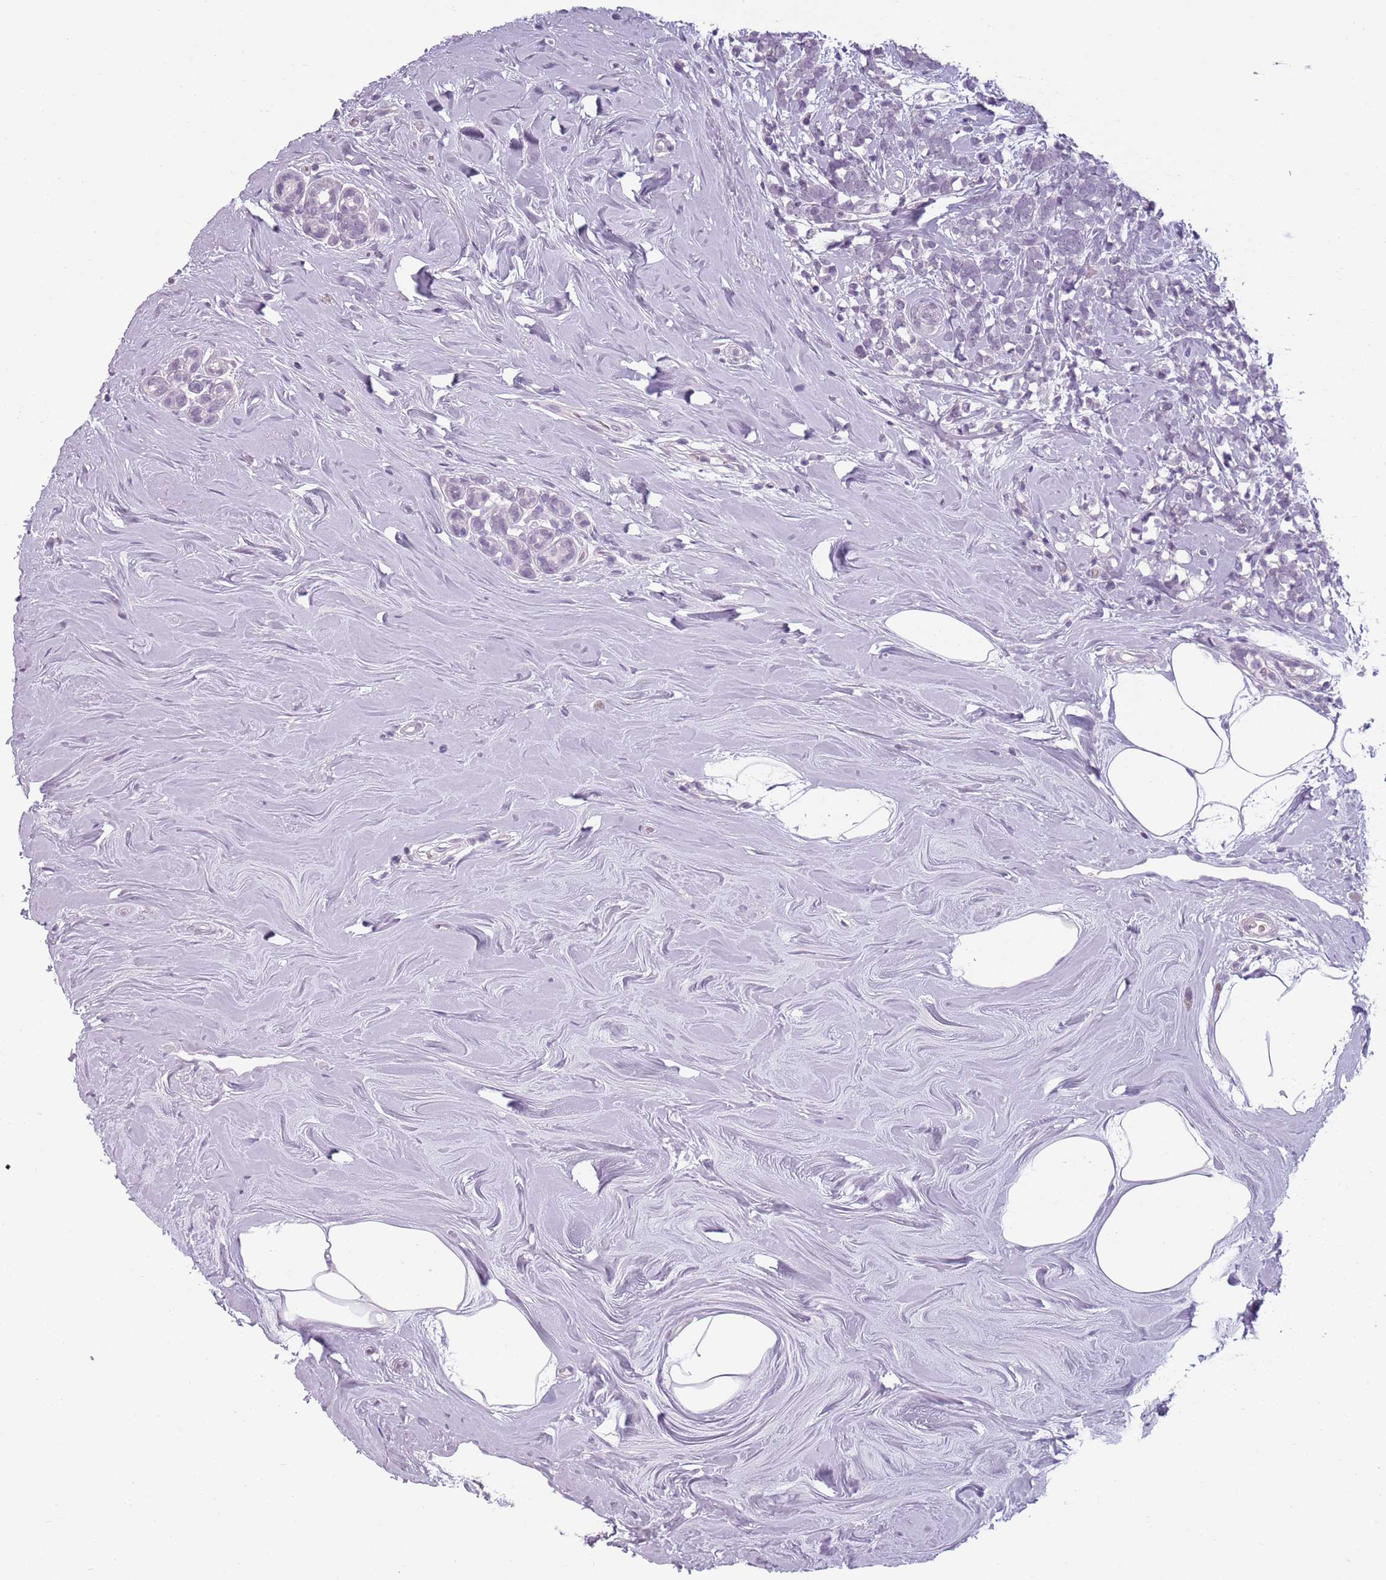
{"staining": {"intensity": "negative", "quantity": "none", "location": "none"}, "tissue": "breast cancer", "cell_type": "Tumor cells", "image_type": "cancer", "snomed": [{"axis": "morphology", "description": "Lobular carcinoma"}, {"axis": "topography", "description": "Breast"}], "caption": "Human breast cancer (lobular carcinoma) stained for a protein using IHC demonstrates no positivity in tumor cells.", "gene": "PIEZO1", "patient": {"sex": "female", "age": 58}}